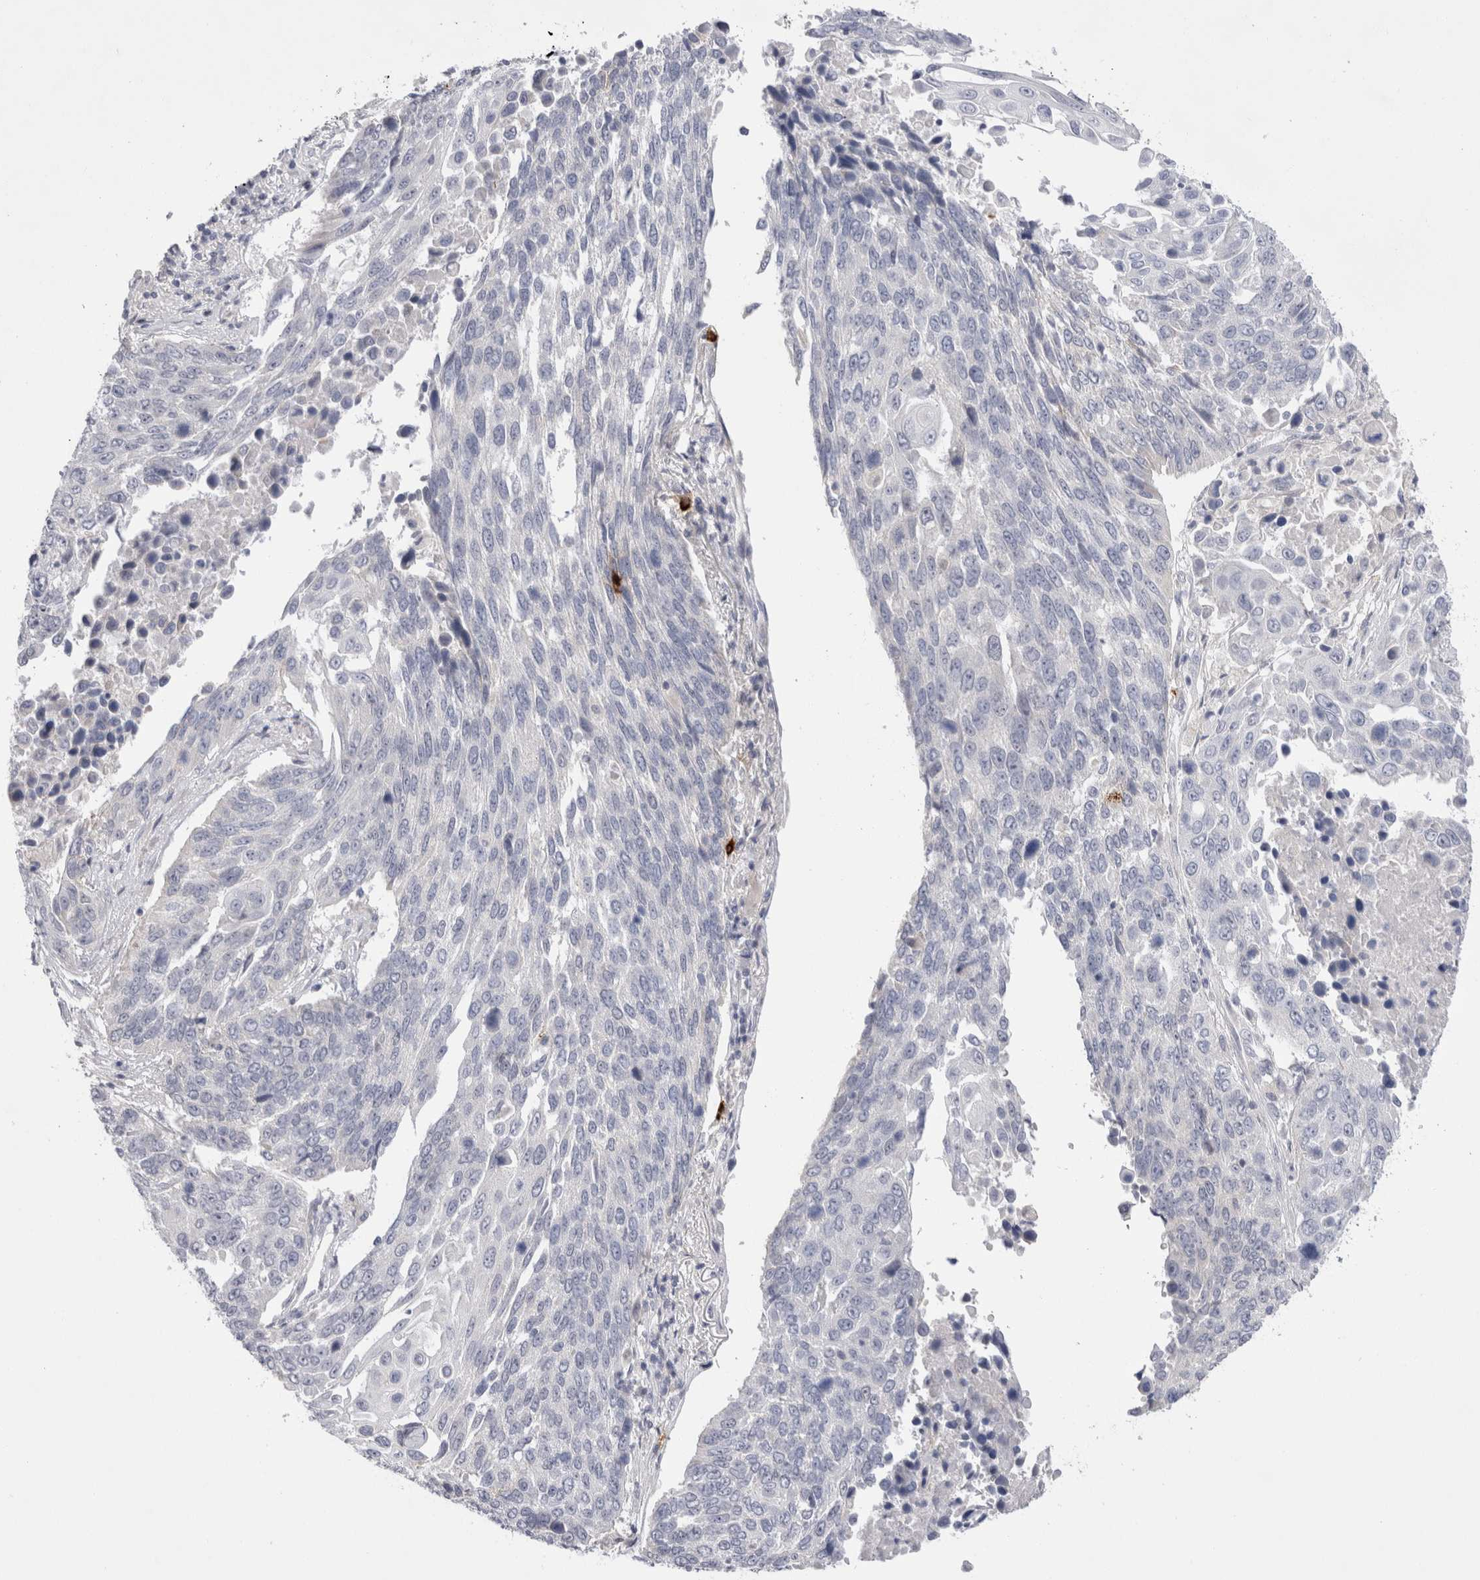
{"staining": {"intensity": "negative", "quantity": "none", "location": "none"}, "tissue": "lung cancer", "cell_type": "Tumor cells", "image_type": "cancer", "snomed": [{"axis": "morphology", "description": "Squamous cell carcinoma, NOS"}, {"axis": "topography", "description": "Lung"}], "caption": "A histopathology image of lung squamous cell carcinoma stained for a protein shows no brown staining in tumor cells. (DAB immunohistochemistry (IHC) with hematoxylin counter stain).", "gene": "SPINK2", "patient": {"sex": "male", "age": 66}}